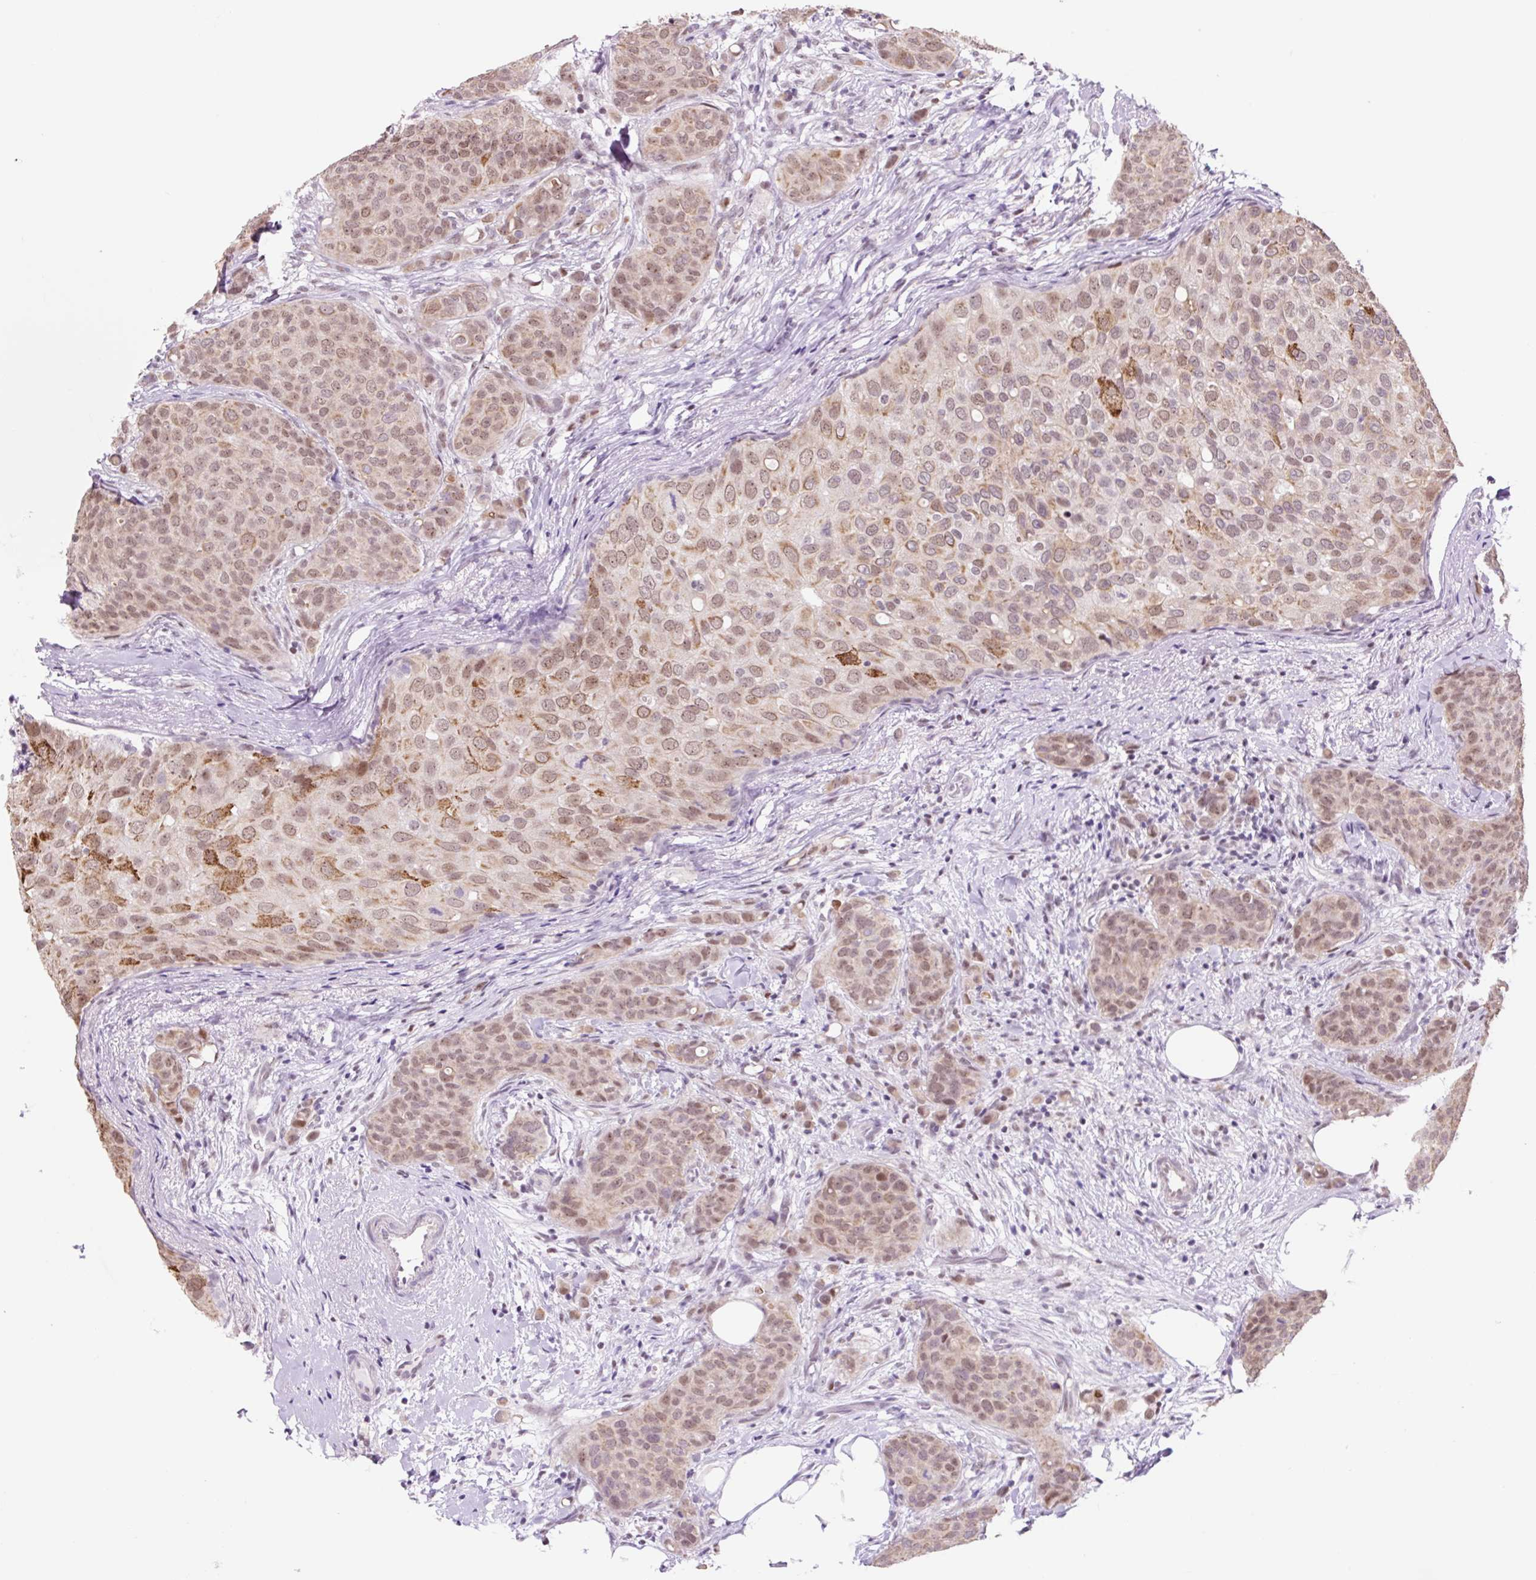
{"staining": {"intensity": "moderate", "quantity": "25%-75%", "location": "nuclear"}, "tissue": "breast cancer", "cell_type": "Tumor cells", "image_type": "cancer", "snomed": [{"axis": "morphology", "description": "Duct carcinoma"}, {"axis": "topography", "description": "Breast"}], "caption": "Immunohistochemical staining of human breast cancer demonstrates moderate nuclear protein expression in about 25%-75% of tumor cells.", "gene": "TAF1A", "patient": {"sex": "female", "age": 47}}